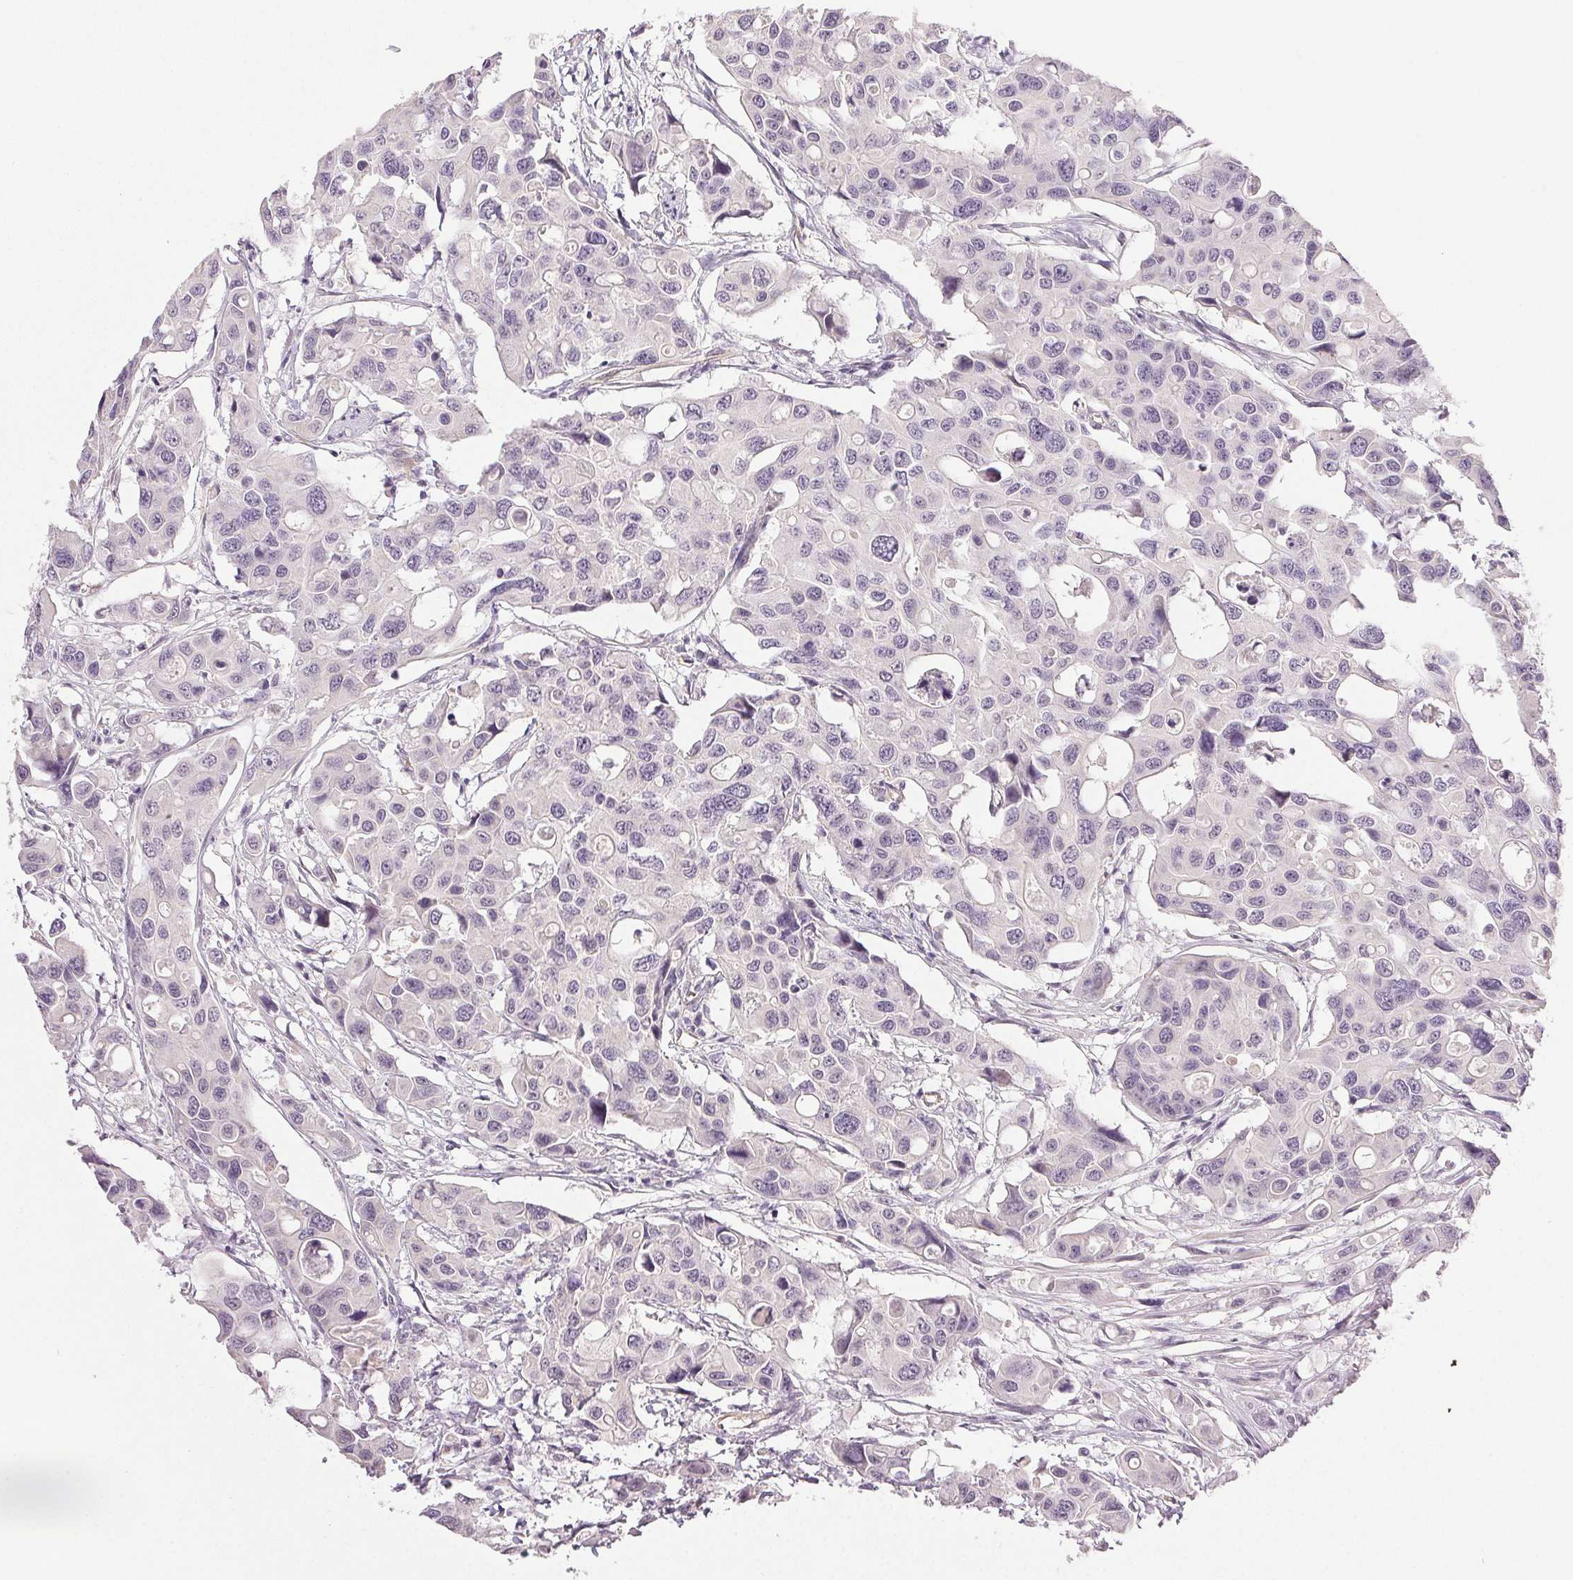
{"staining": {"intensity": "negative", "quantity": "none", "location": "none"}, "tissue": "colorectal cancer", "cell_type": "Tumor cells", "image_type": "cancer", "snomed": [{"axis": "morphology", "description": "Adenocarcinoma, NOS"}, {"axis": "topography", "description": "Colon"}], "caption": "Colorectal cancer was stained to show a protein in brown. There is no significant expression in tumor cells. The staining is performed using DAB (3,3'-diaminobenzidine) brown chromogen with nuclei counter-stained in using hematoxylin.", "gene": "PLCB1", "patient": {"sex": "male", "age": 77}}